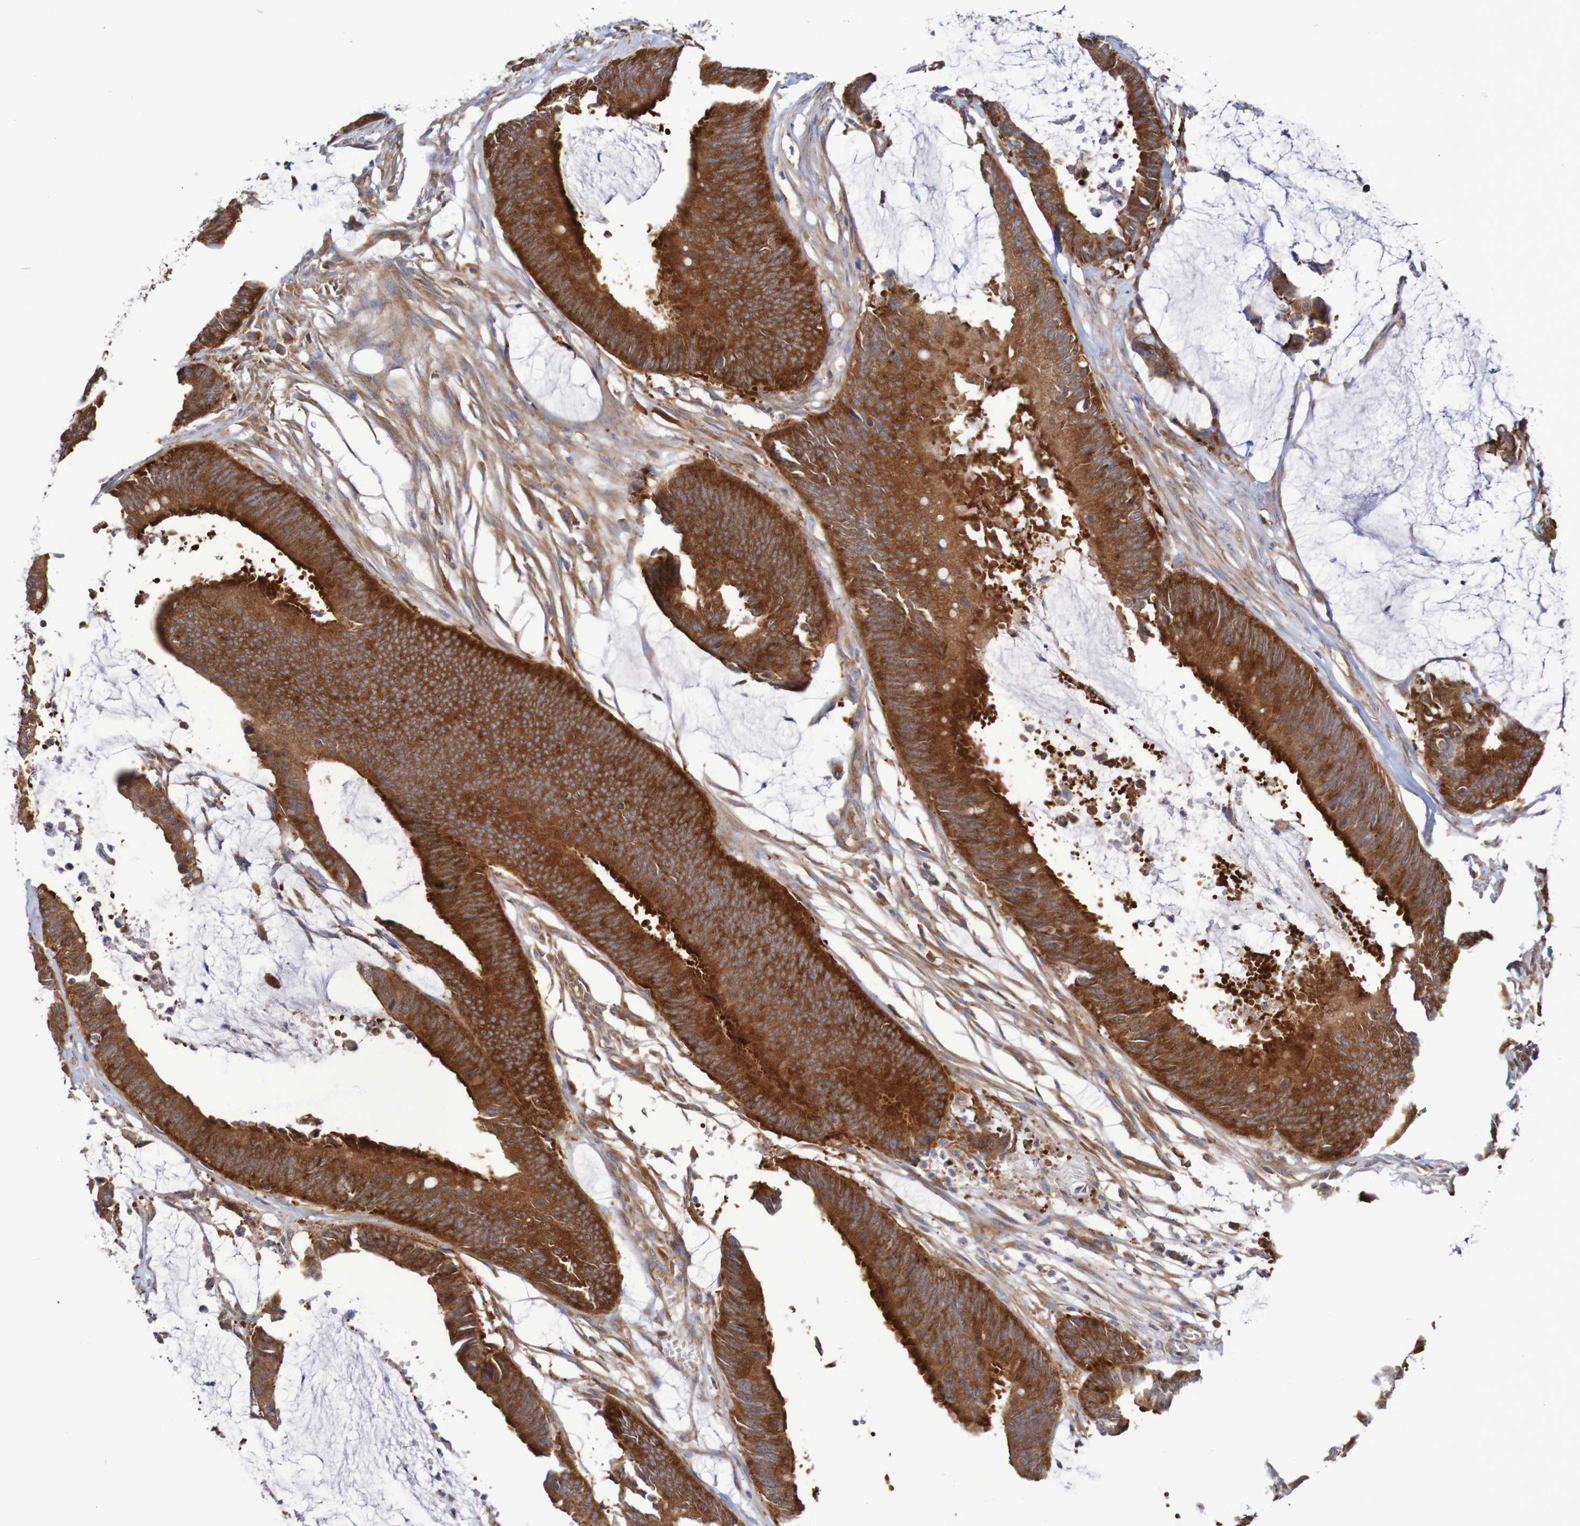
{"staining": {"intensity": "strong", "quantity": ">75%", "location": "cytoplasmic/membranous"}, "tissue": "colorectal cancer", "cell_type": "Tumor cells", "image_type": "cancer", "snomed": [{"axis": "morphology", "description": "Adenocarcinoma, NOS"}, {"axis": "topography", "description": "Rectum"}], "caption": "Immunohistochemical staining of colorectal adenocarcinoma shows high levels of strong cytoplasmic/membranous positivity in about >75% of tumor cells.", "gene": "LRRC47", "patient": {"sex": "female", "age": 66}}